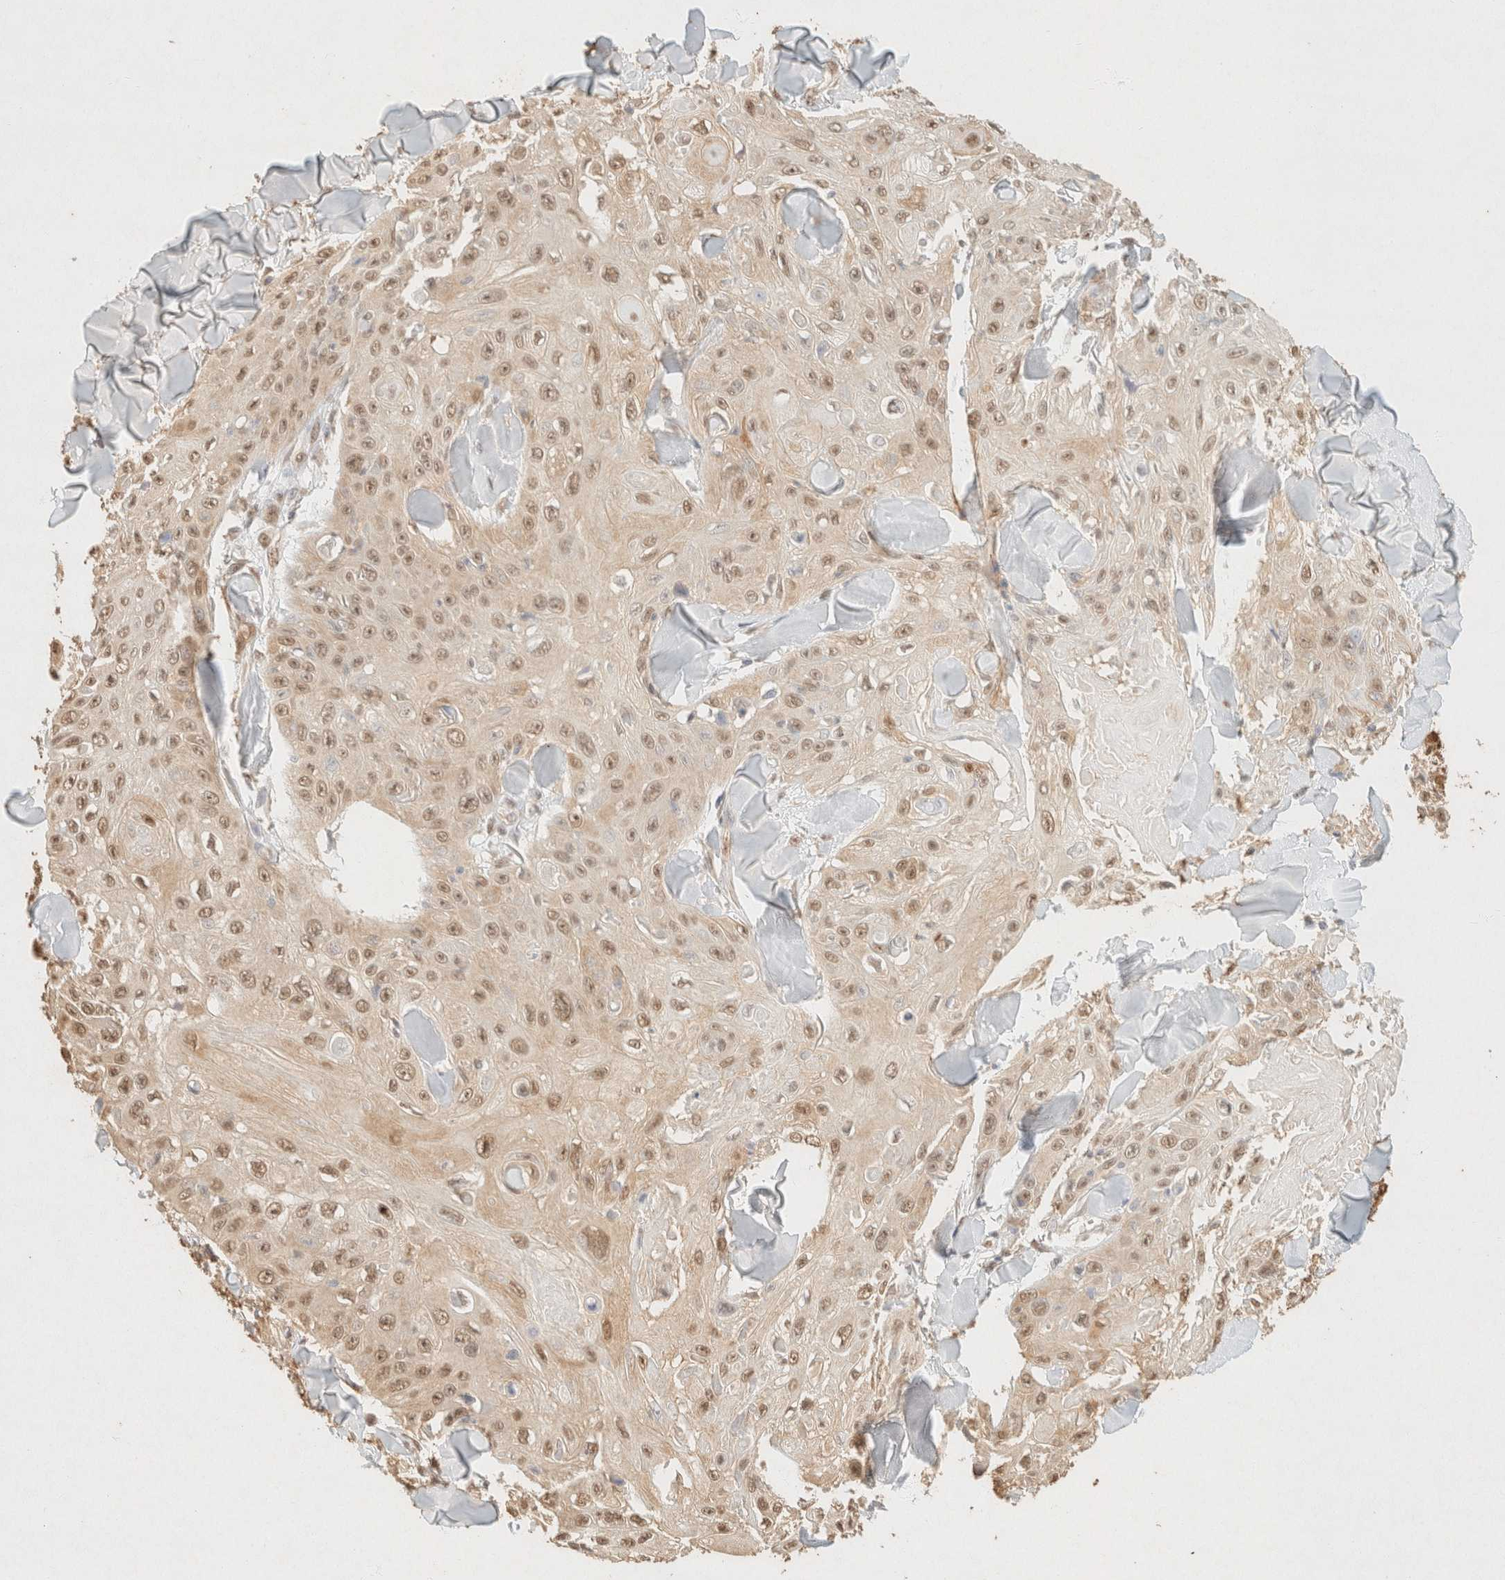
{"staining": {"intensity": "moderate", "quantity": ">75%", "location": "nuclear"}, "tissue": "skin cancer", "cell_type": "Tumor cells", "image_type": "cancer", "snomed": [{"axis": "morphology", "description": "Squamous cell carcinoma, NOS"}, {"axis": "topography", "description": "Skin"}], "caption": "Skin cancer stained with DAB immunohistochemistry demonstrates medium levels of moderate nuclear positivity in approximately >75% of tumor cells.", "gene": "S100A13", "patient": {"sex": "male", "age": 86}}